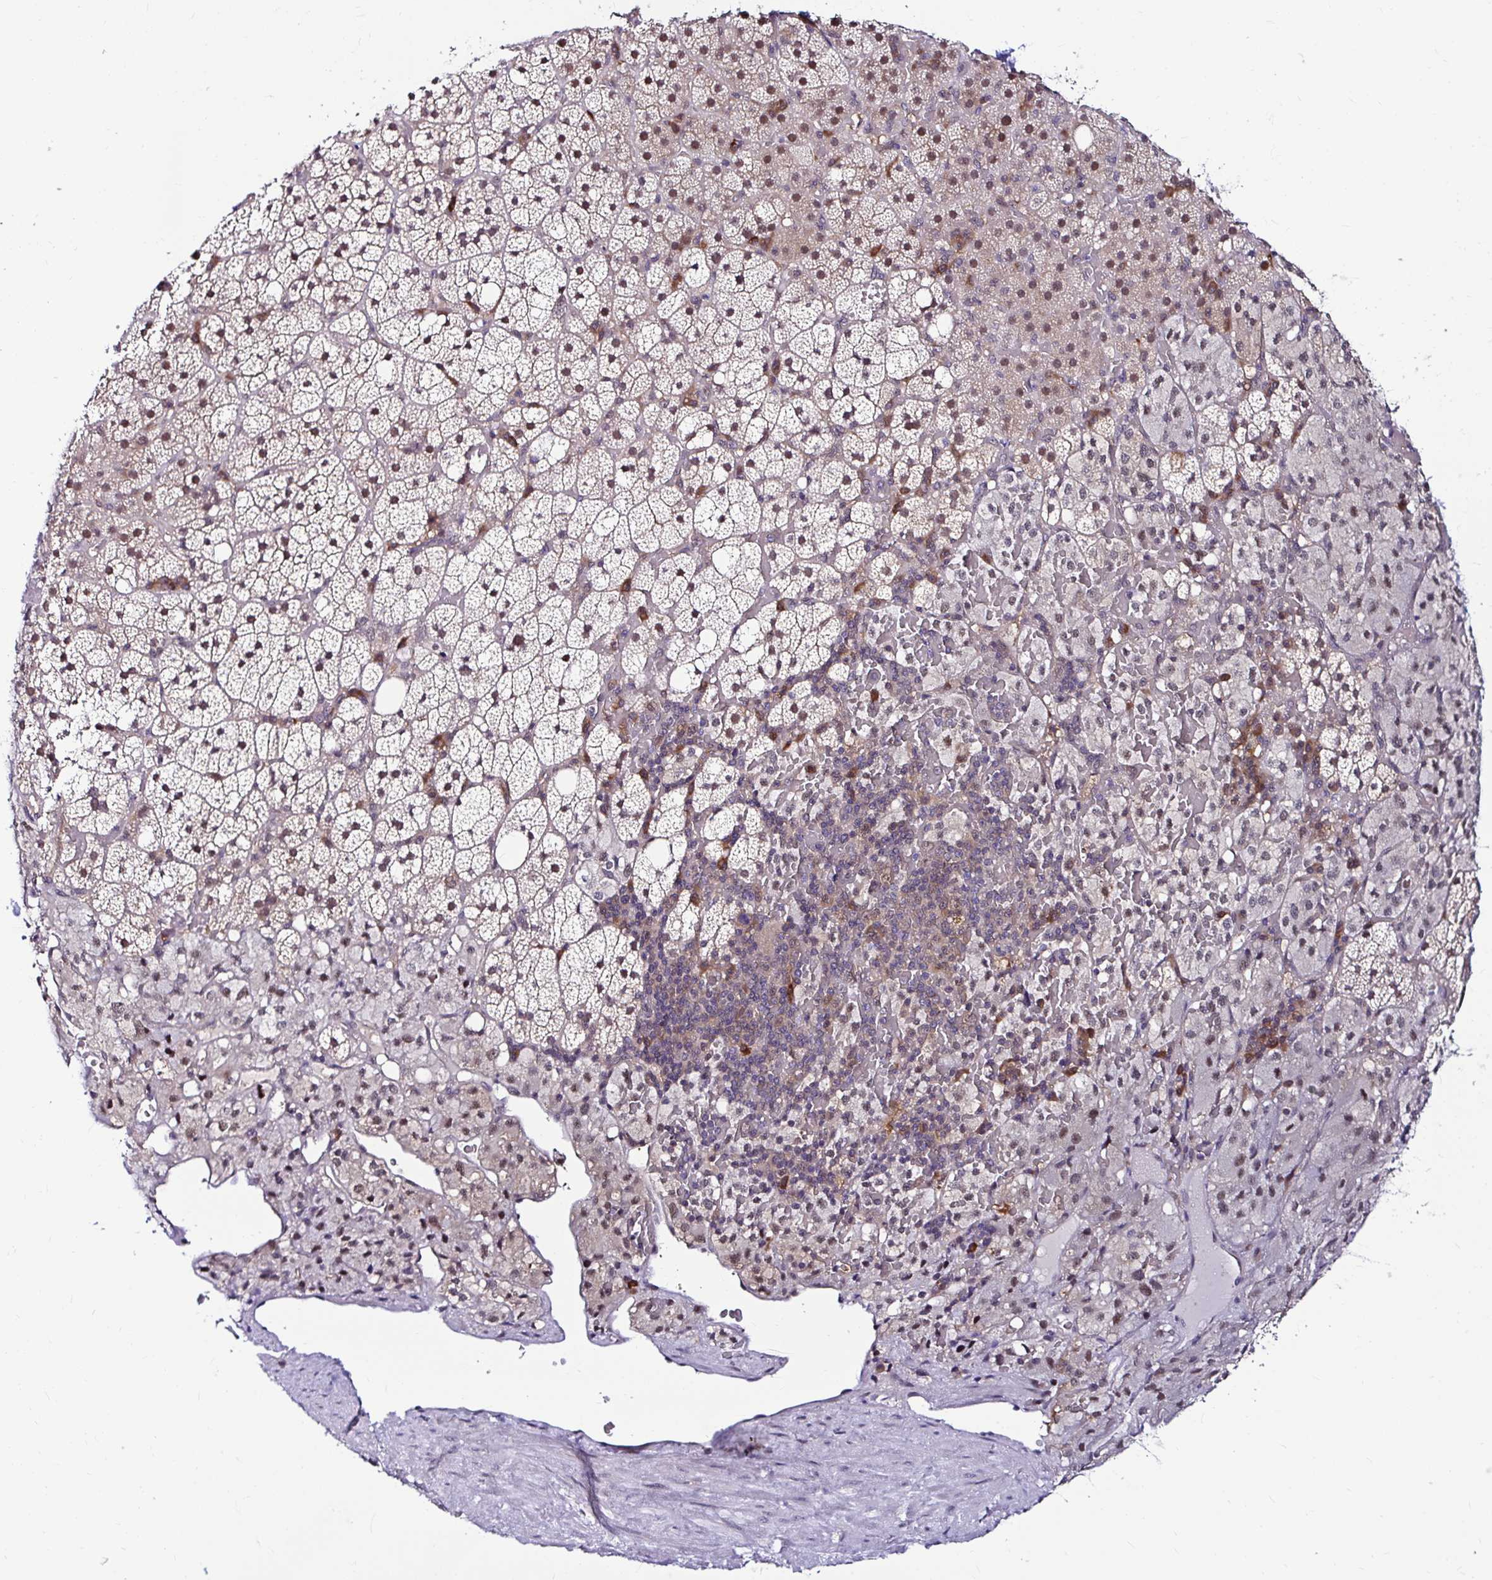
{"staining": {"intensity": "moderate", "quantity": ">75%", "location": "nuclear"}, "tissue": "adrenal gland", "cell_type": "Glandular cells", "image_type": "normal", "snomed": [{"axis": "morphology", "description": "Normal tissue, NOS"}, {"axis": "topography", "description": "Adrenal gland"}], "caption": "A photomicrograph showing moderate nuclear positivity in about >75% of glandular cells in normal adrenal gland, as visualized by brown immunohistochemical staining.", "gene": "PSMD3", "patient": {"sex": "male", "age": 53}}